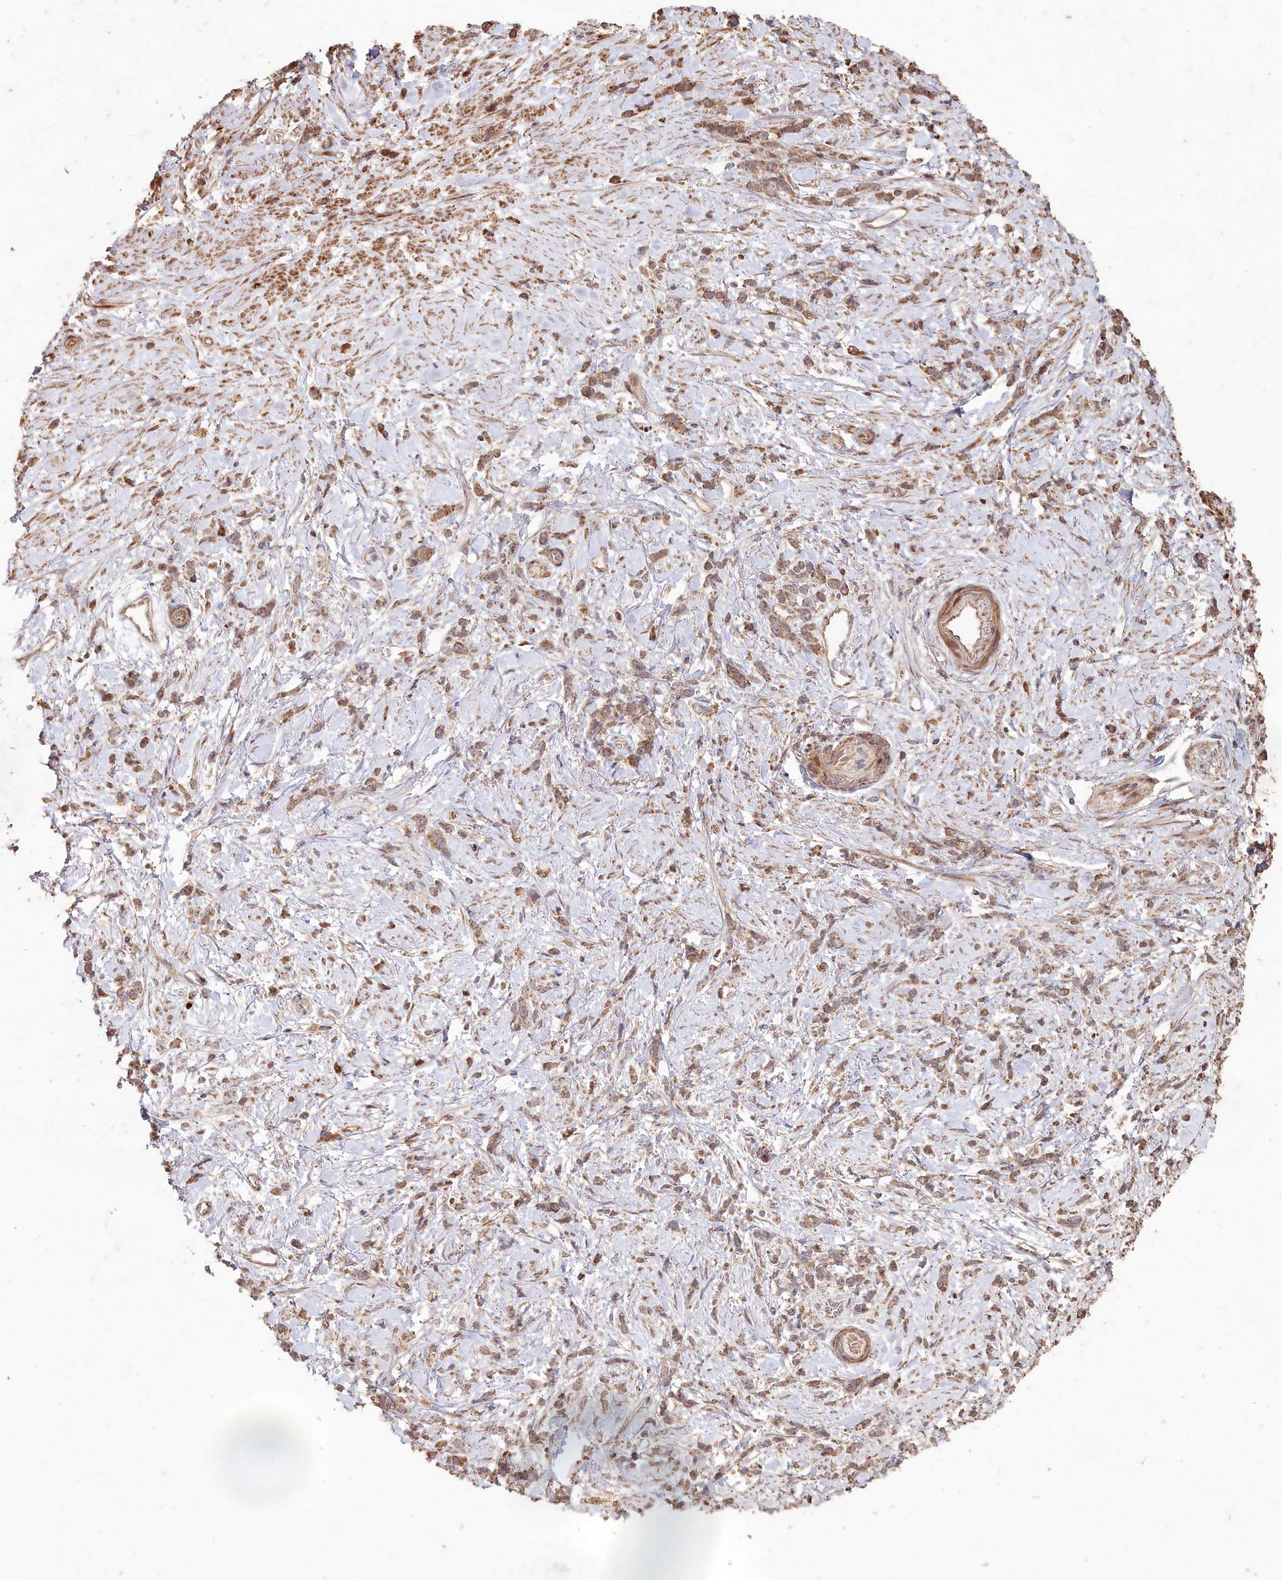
{"staining": {"intensity": "weak", "quantity": ">75%", "location": "cytoplasmic/membranous"}, "tissue": "stomach cancer", "cell_type": "Tumor cells", "image_type": "cancer", "snomed": [{"axis": "morphology", "description": "Adenocarcinoma, NOS"}, {"axis": "topography", "description": "Stomach"}], "caption": "Immunohistochemical staining of human stomach cancer (adenocarcinoma) shows low levels of weak cytoplasmic/membranous protein positivity in about >75% of tumor cells.", "gene": "HAL", "patient": {"sex": "female", "age": 60}}